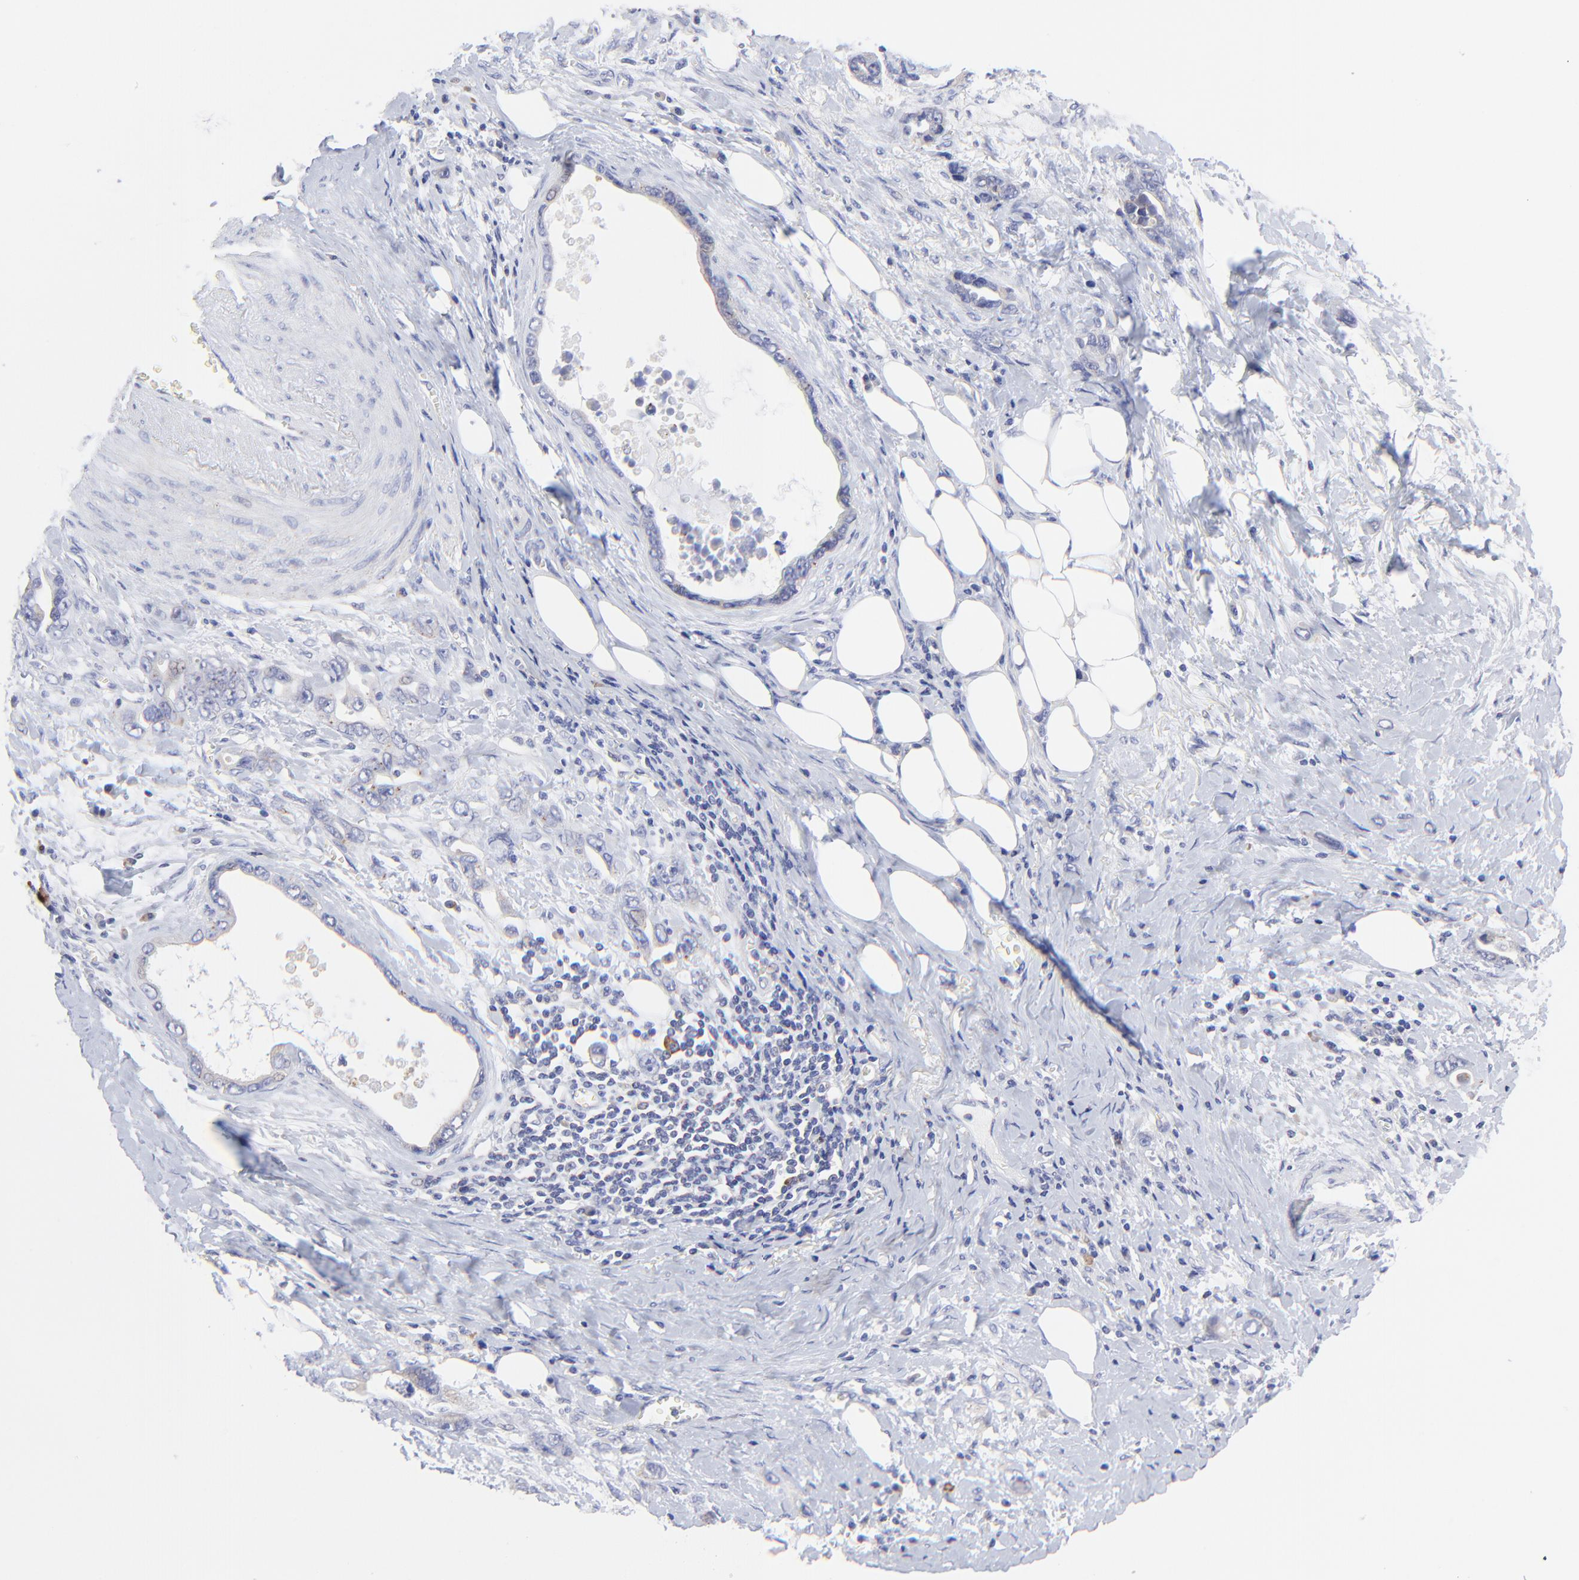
{"staining": {"intensity": "weak", "quantity": "25%-75%", "location": "cytoplasmic/membranous"}, "tissue": "stomach cancer", "cell_type": "Tumor cells", "image_type": "cancer", "snomed": [{"axis": "morphology", "description": "Adenocarcinoma, NOS"}, {"axis": "topography", "description": "Stomach"}], "caption": "Protein analysis of stomach cancer (adenocarcinoma) tissue demonstrates weak cytoplasmic/membranous expression in approximately 25%-75% of tumor cells.", "gene": "LHFPL1", "patient": {"sex": "male", "age": 78}}